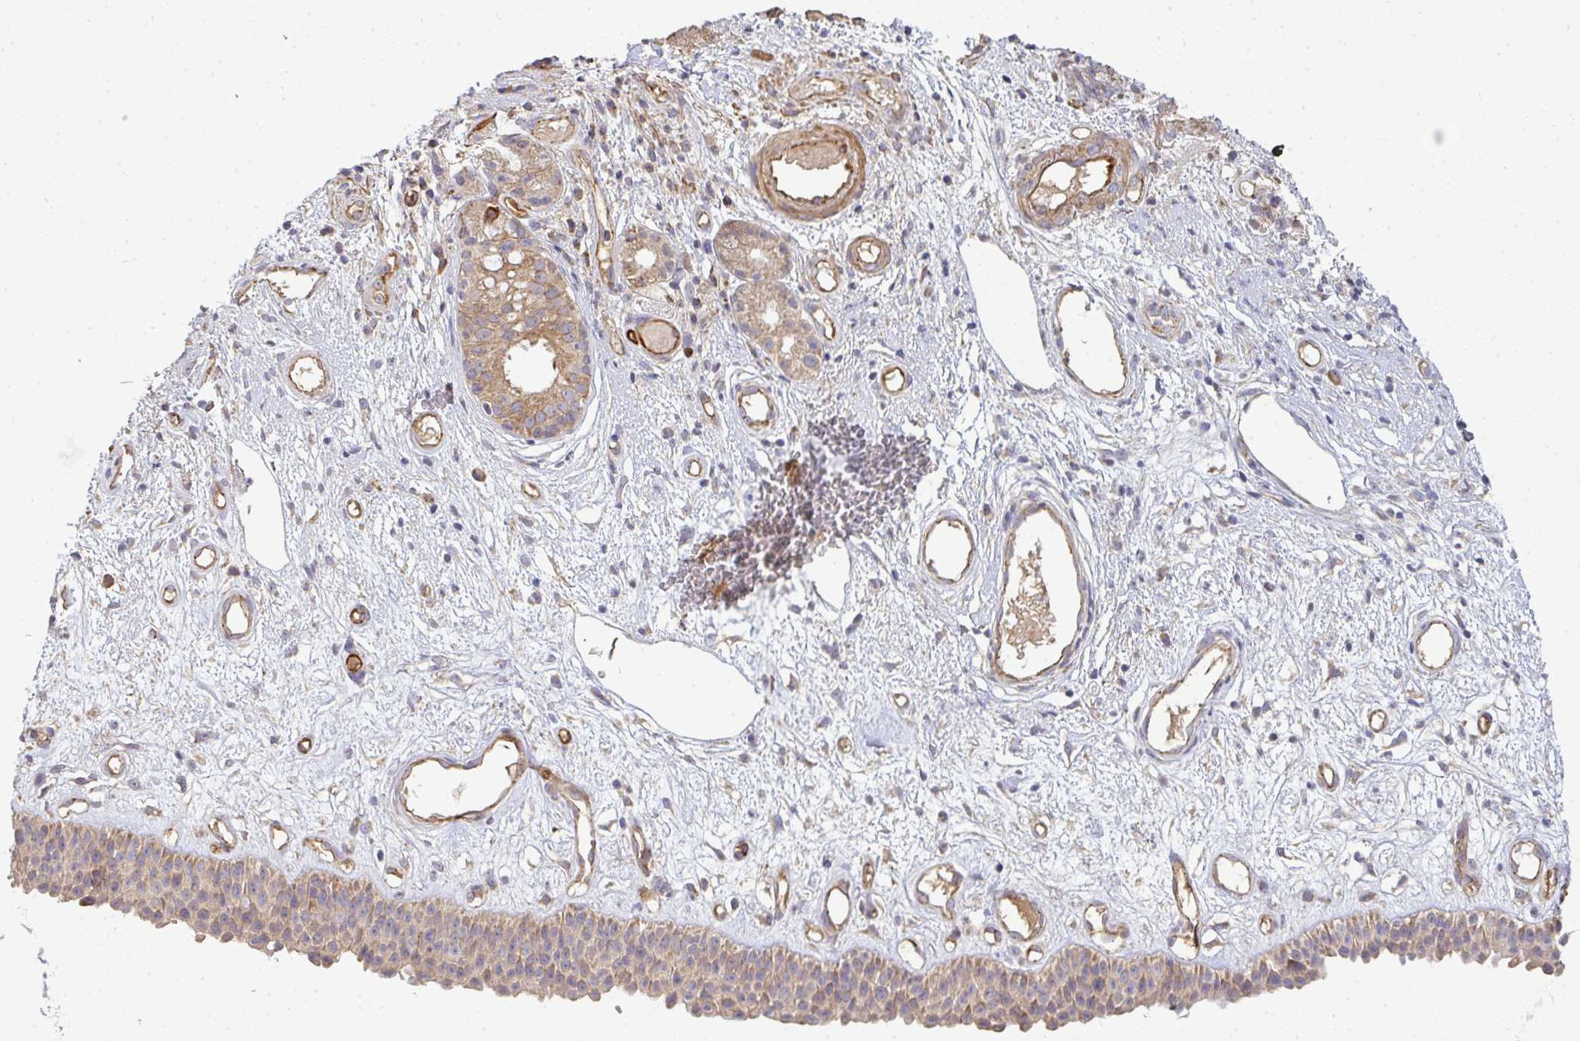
{"staining": {"intensity": "moderate", "quantity": ">75%", "location": "cytoplasmic/membranous"}, "tissue": "nasopharynx", "cell_type": "Respiratory epithelial cells", "image_type": "normal", "snomed": [{"axis": "morphology", "description": "Normal tissue, NOS"}, {"axis": "morphology", "description": "Inflammation, NOS"}, {"axis": "topography", "description": "Nasopharynx"}], "caption": "A brown stain shows moderate cytoplasmic/membranous staining of a protein in respiratory epithelial cells of benign human nasopharynx. The staining is performed using DAB brown chromogen to label protein expression. The nuclei are counter-stained blue using hematoxylin.", "gene": "B4GALT6", "patient": {"sex": "male", "age": 54}}